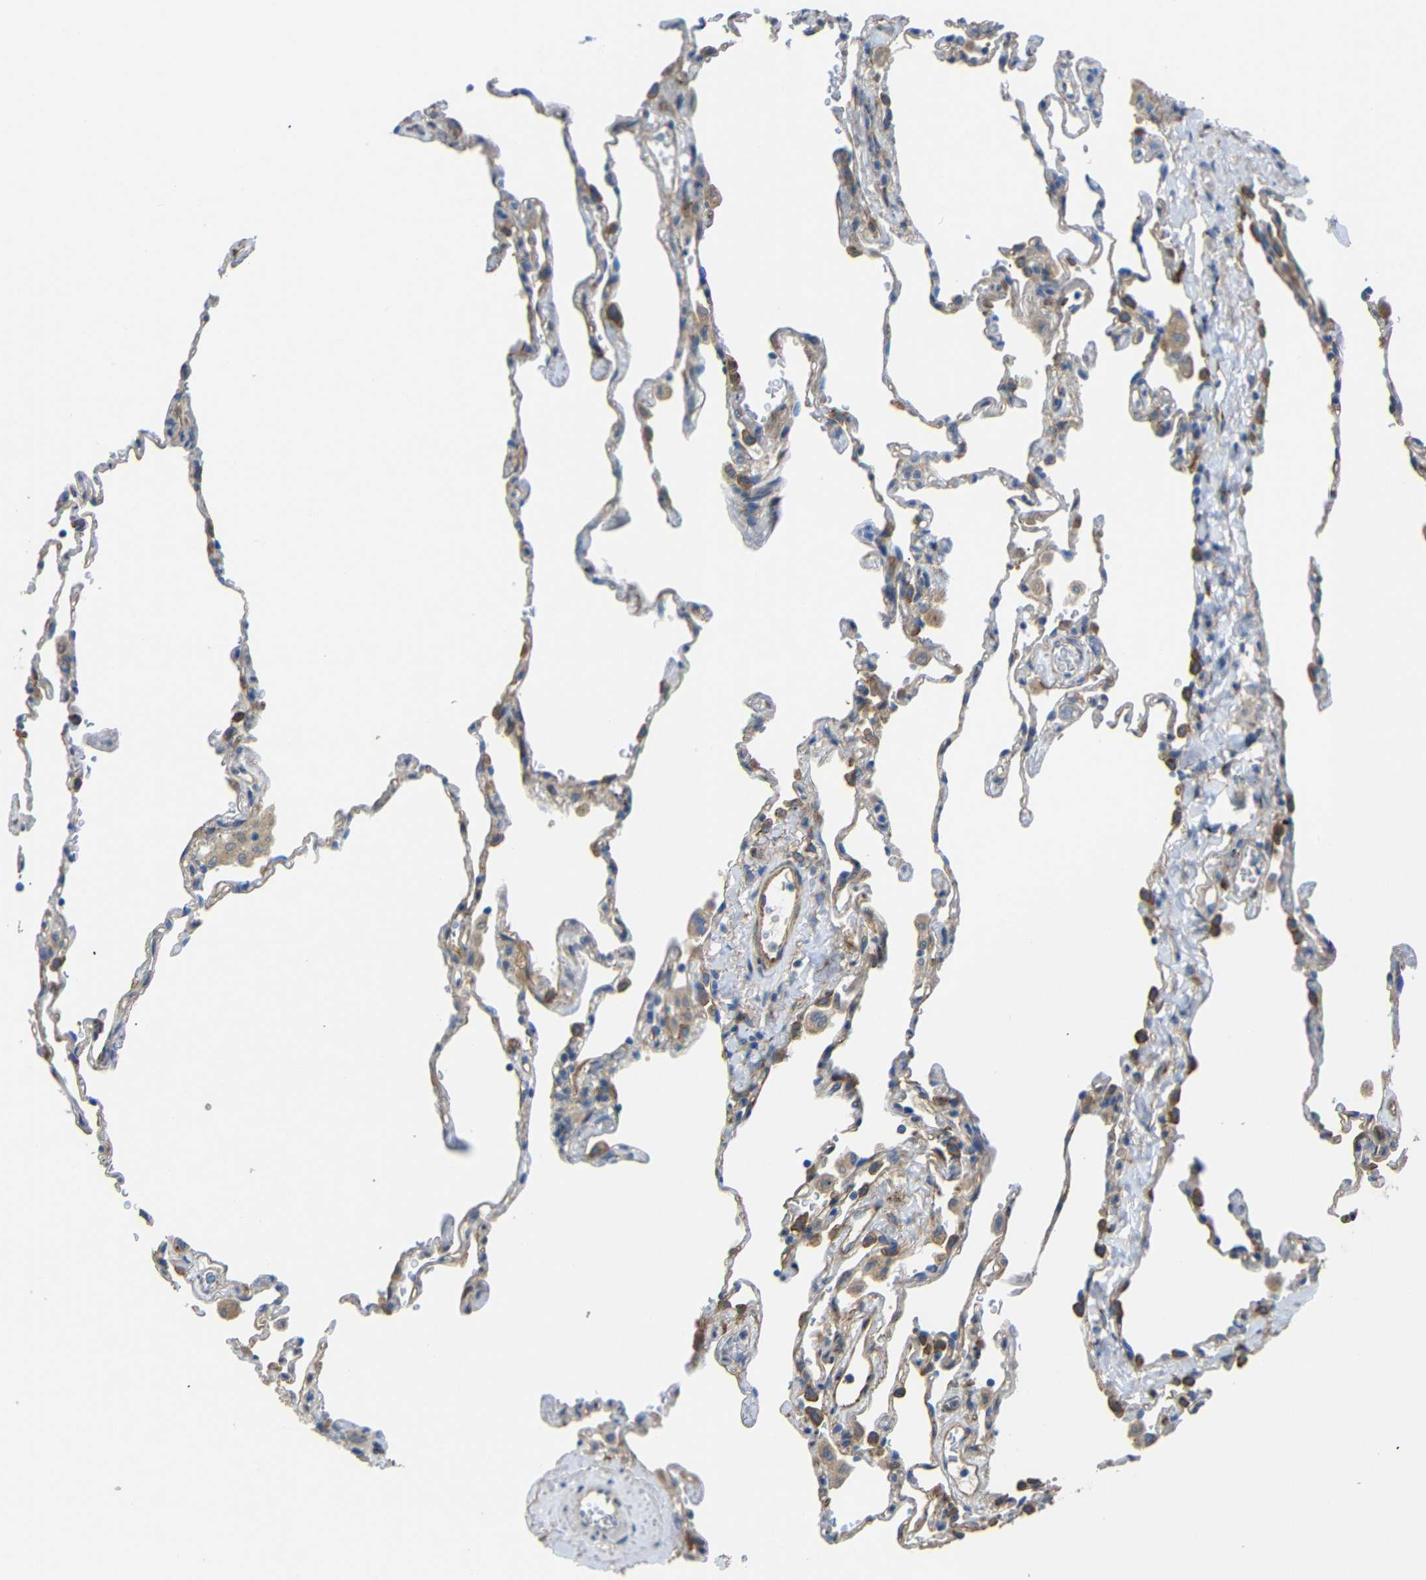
{"staining": {"intensity": "moderate", "quantity": "25%-75%", "location": "cytoplasmic/membranous"}, "tissue": "lung", "cell_type": "Alveolar cells", "image_type": "normal", "snomed": [{"axis": "morphology", "description": "Normal tissue, NOS"}, {"axis": "topography", "description": "Lung"}], "caption": "Immunohistochemical staining of benign lung shows moderate cytoplasmic/membranous protein staining in about 25%-75% of alveolar cells.", "gene": "SYPL1", "patient": {"sex": "male", "age": 59}}